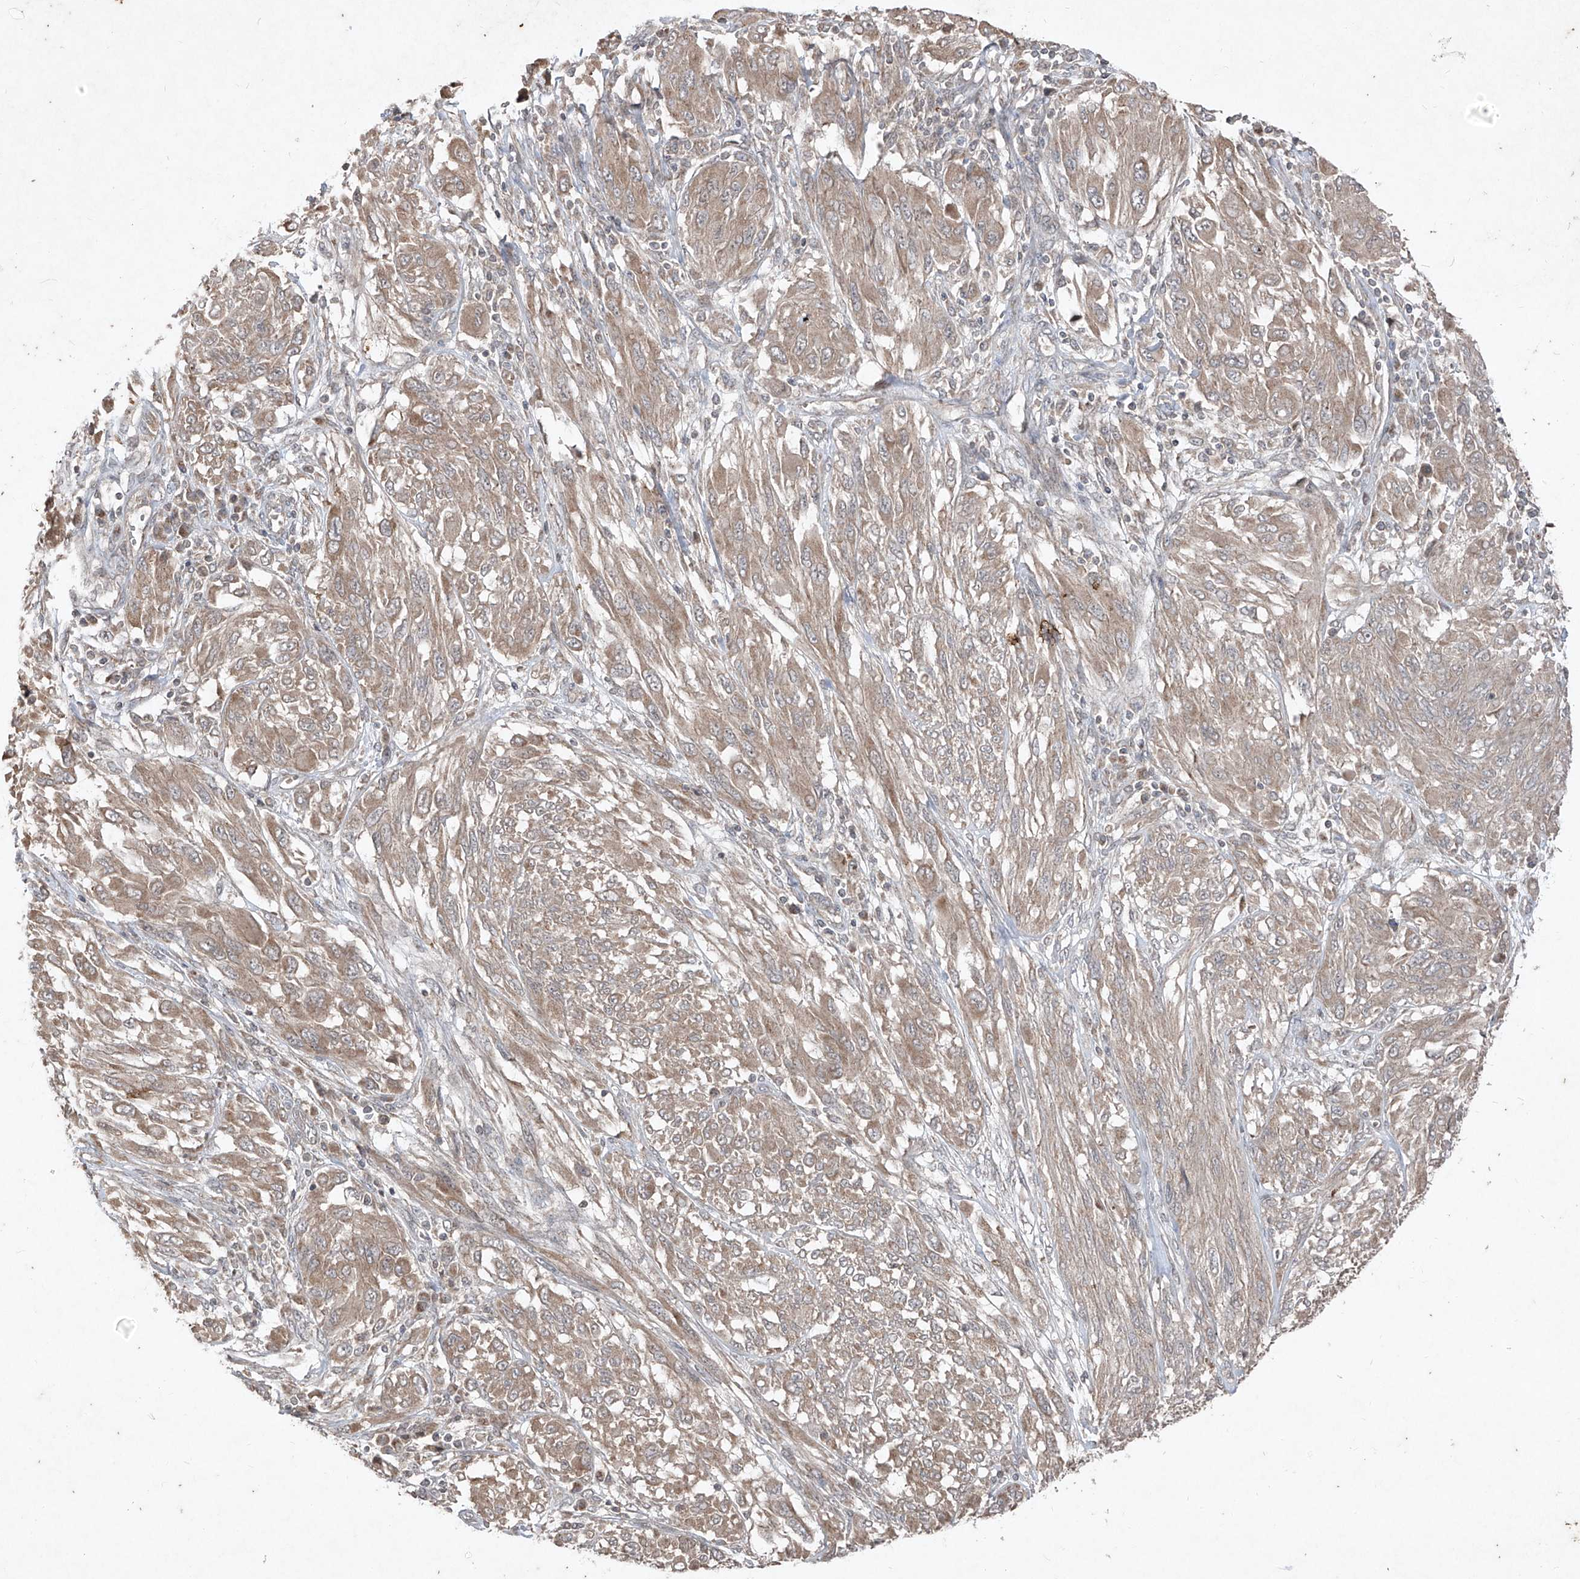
{"staining": {"intensity": "weak", "quantity": ">75%", "location": "cytoplasmic/membranous"}, "tissue": "melanoma", "cell_type": "Tumor cells", "image_type": "cancer", "snomed": [{"axis": "morphology", "description": "Malignant melanoma, NOS"}, {"axis": "topography", "description": "Skin"}], "caption": "Immunohistochemistry (IHC) image of neoplastic tissue: human malignant melanoma stained using IHC reveals low levels of weak protein expression localized specifically in the cytoplasmic/membranous of tumor cells, appearing as a cytoplasmic/membranous brown color.", "gene": "ABCD3", "patient": {"sex": "female", "age": 91}}